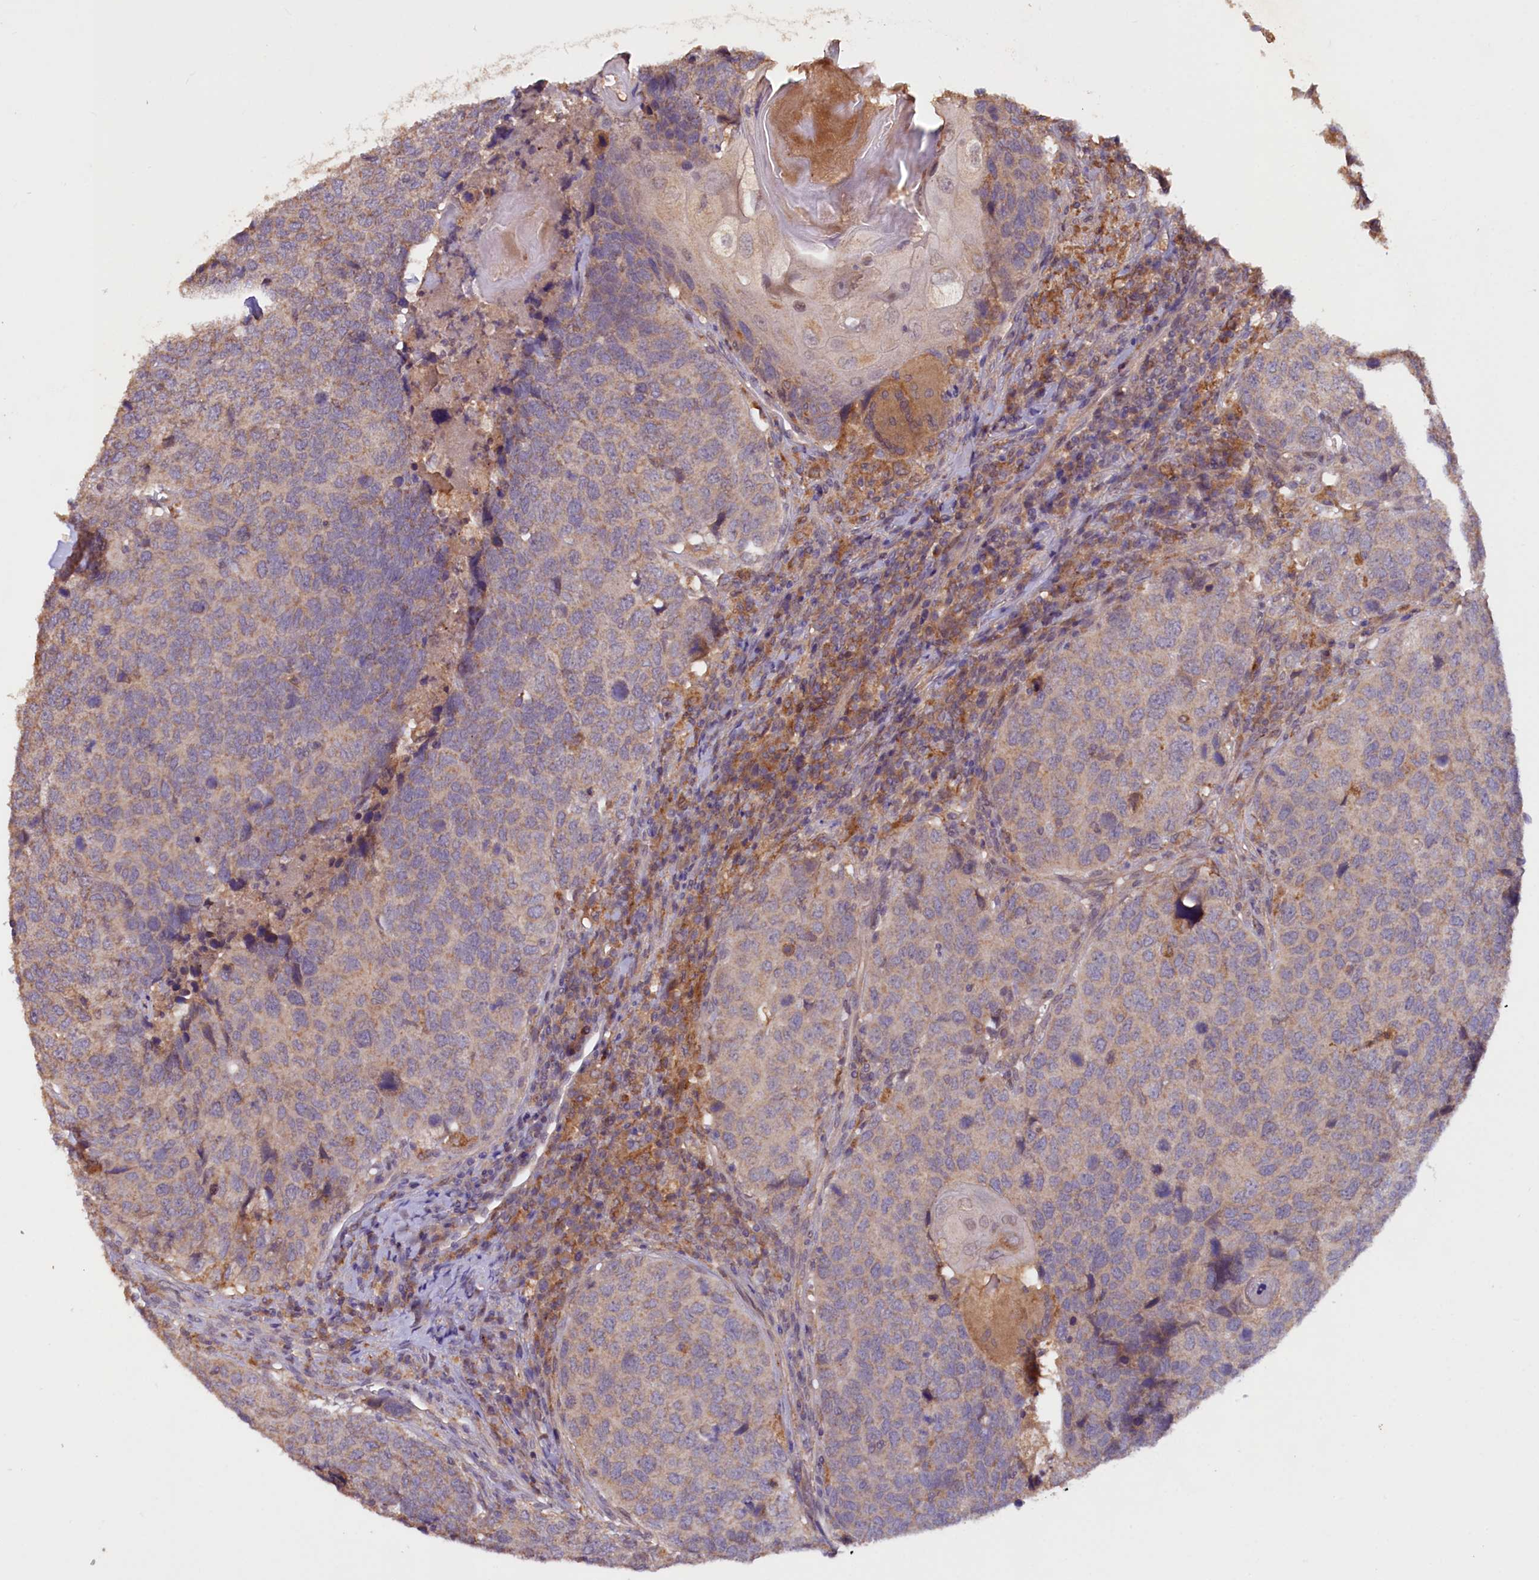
{"staining": {"intensity": "weak", "quantity": "<25%", "location": "cytoplasmic/membranous"}, "tissue": "head and neck cancer", "cell_type": "Tumor cells", "image_type": "cancer", "snomed": [{"axis": "morphology", "description": "Squamous cell carcinoma, NOS"}, {"axis": "topography", "description": "Head-Neck"}], "caption": "Tumor cells show no significant staining in head and neck squamous cell carcinoma.", "gene": "ETFBKMT", "patient": {"sex": "male", "age": 66}}